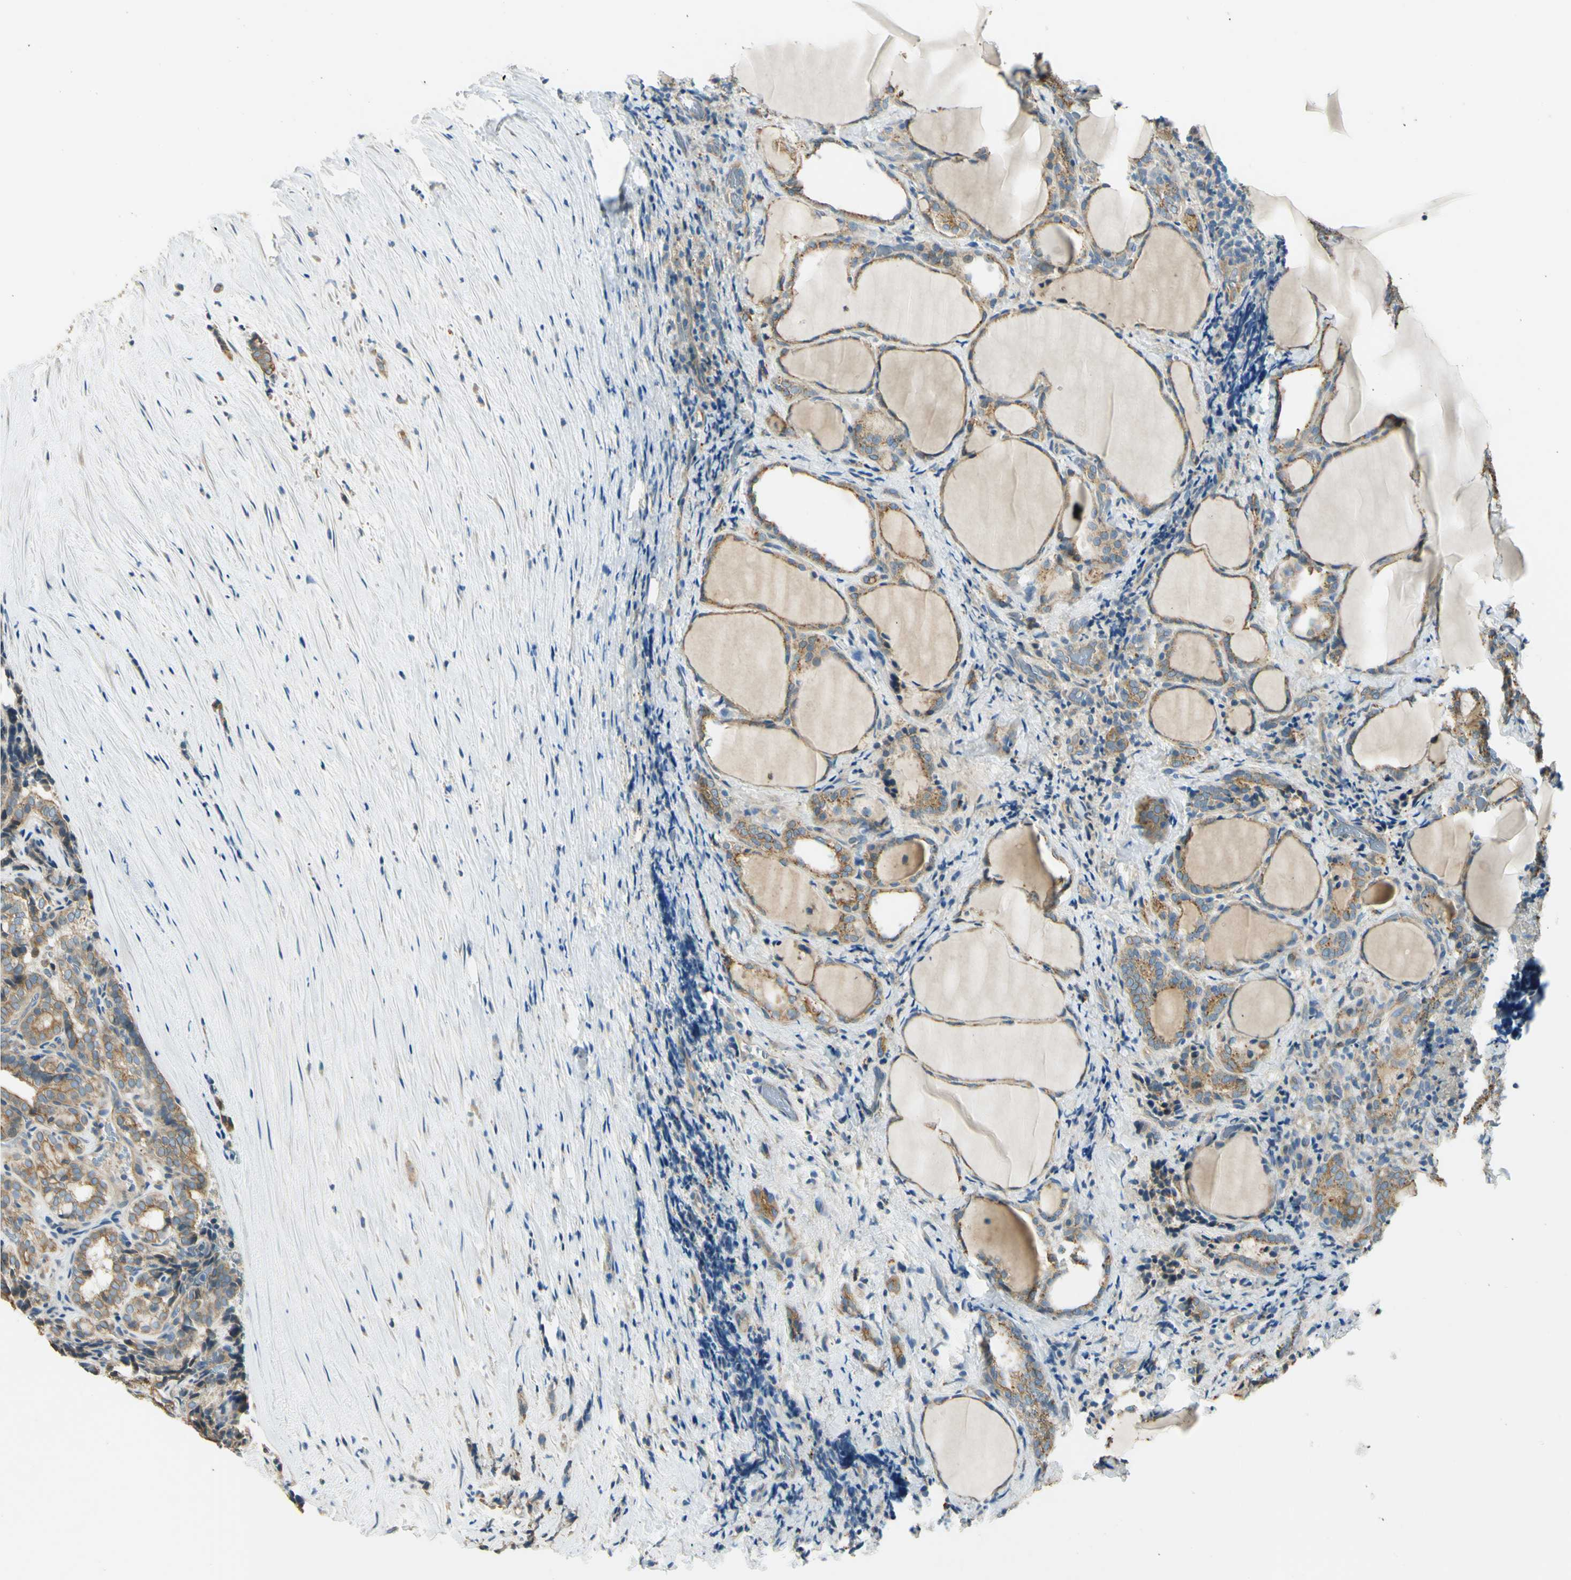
{"staining": {"intensity": "moderate", "quantity": ">75%", "location": "cytoplasmic/membranous"}, "tissue": "thyroid cancer", "cell_type": "Tumor cells", "image_type": "cancer", "snomed": [{"axis": "morphology", "description": "Normal tissue, NOS"}, {"axis": "morphology", "description": "Papillary adenocarcinoma, NOS"}, {"axis": "topography", "description": "Thyroid gland"}], "caption": "DAB (3,3'-diaminobenzidine) immunohistochemical staining of thyroid cancer (papillary adenocarcinoma) reveals moderate cytoplasmic/membranous protein positivity in approximately >75% of tumor cells.", "gene": "LAMA3", "patient": {"sex": "female", "age": 30}}